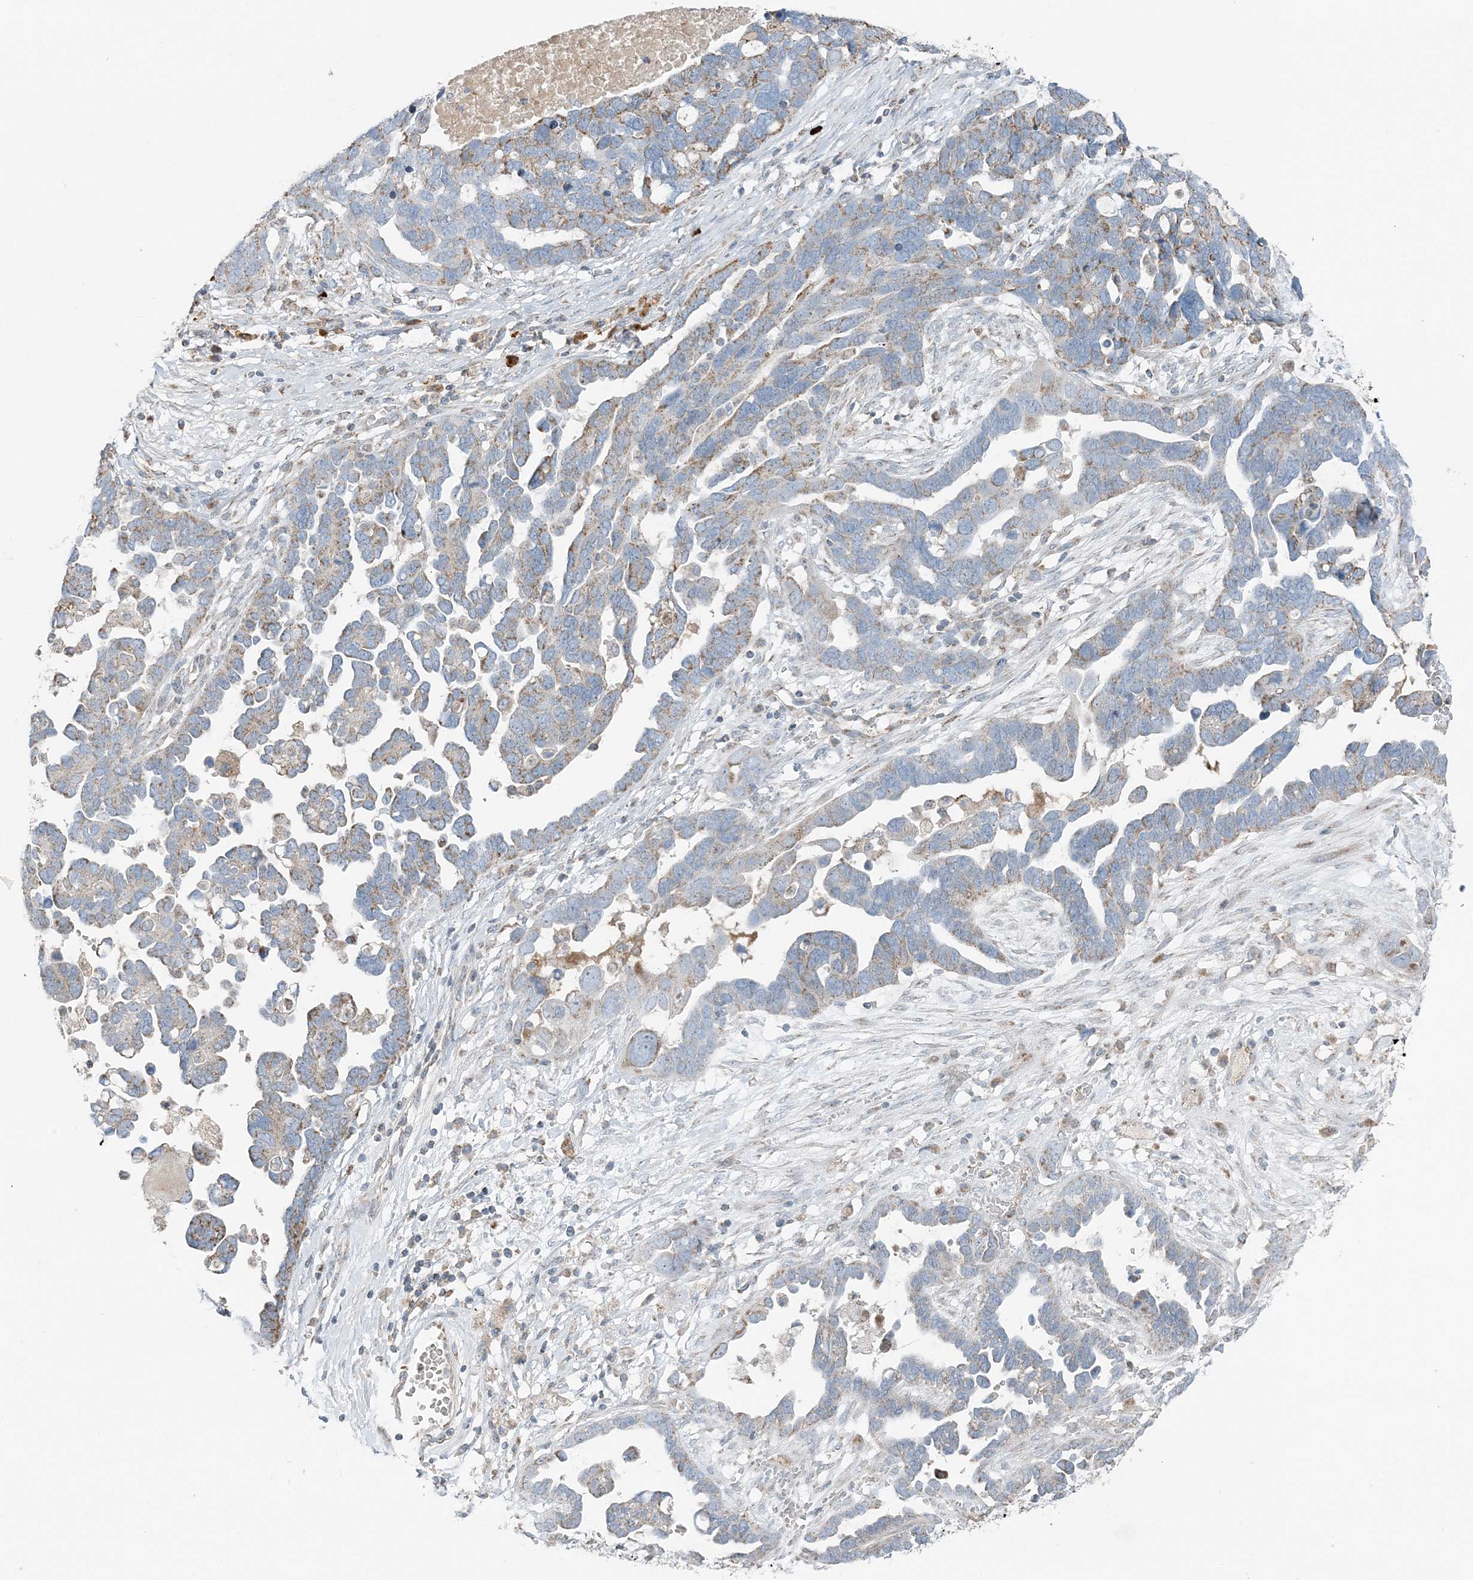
{"staining": {"intensity": "weak", "quantity": "25%-75%", "location": "cytoplasmic/membranous"}, "tissue": "ovarian cancer", "cell_type": "Tumor cells", "image_type": "cancer", "snomed": [{"axis": "morphology", "description": "Cystadenocarcinoma, serous, NOS"}, {"axis": "topography", "description": "Ovary"}], "caption": "Tumor cells exhibit low levels of weak cytoplasmic/membranous staining in about 25%-75% of cells in ovarian serous cystadenocarcinoma.", "gene": "SLC22A16", "patient": {"sex": "female", "age": 54}}